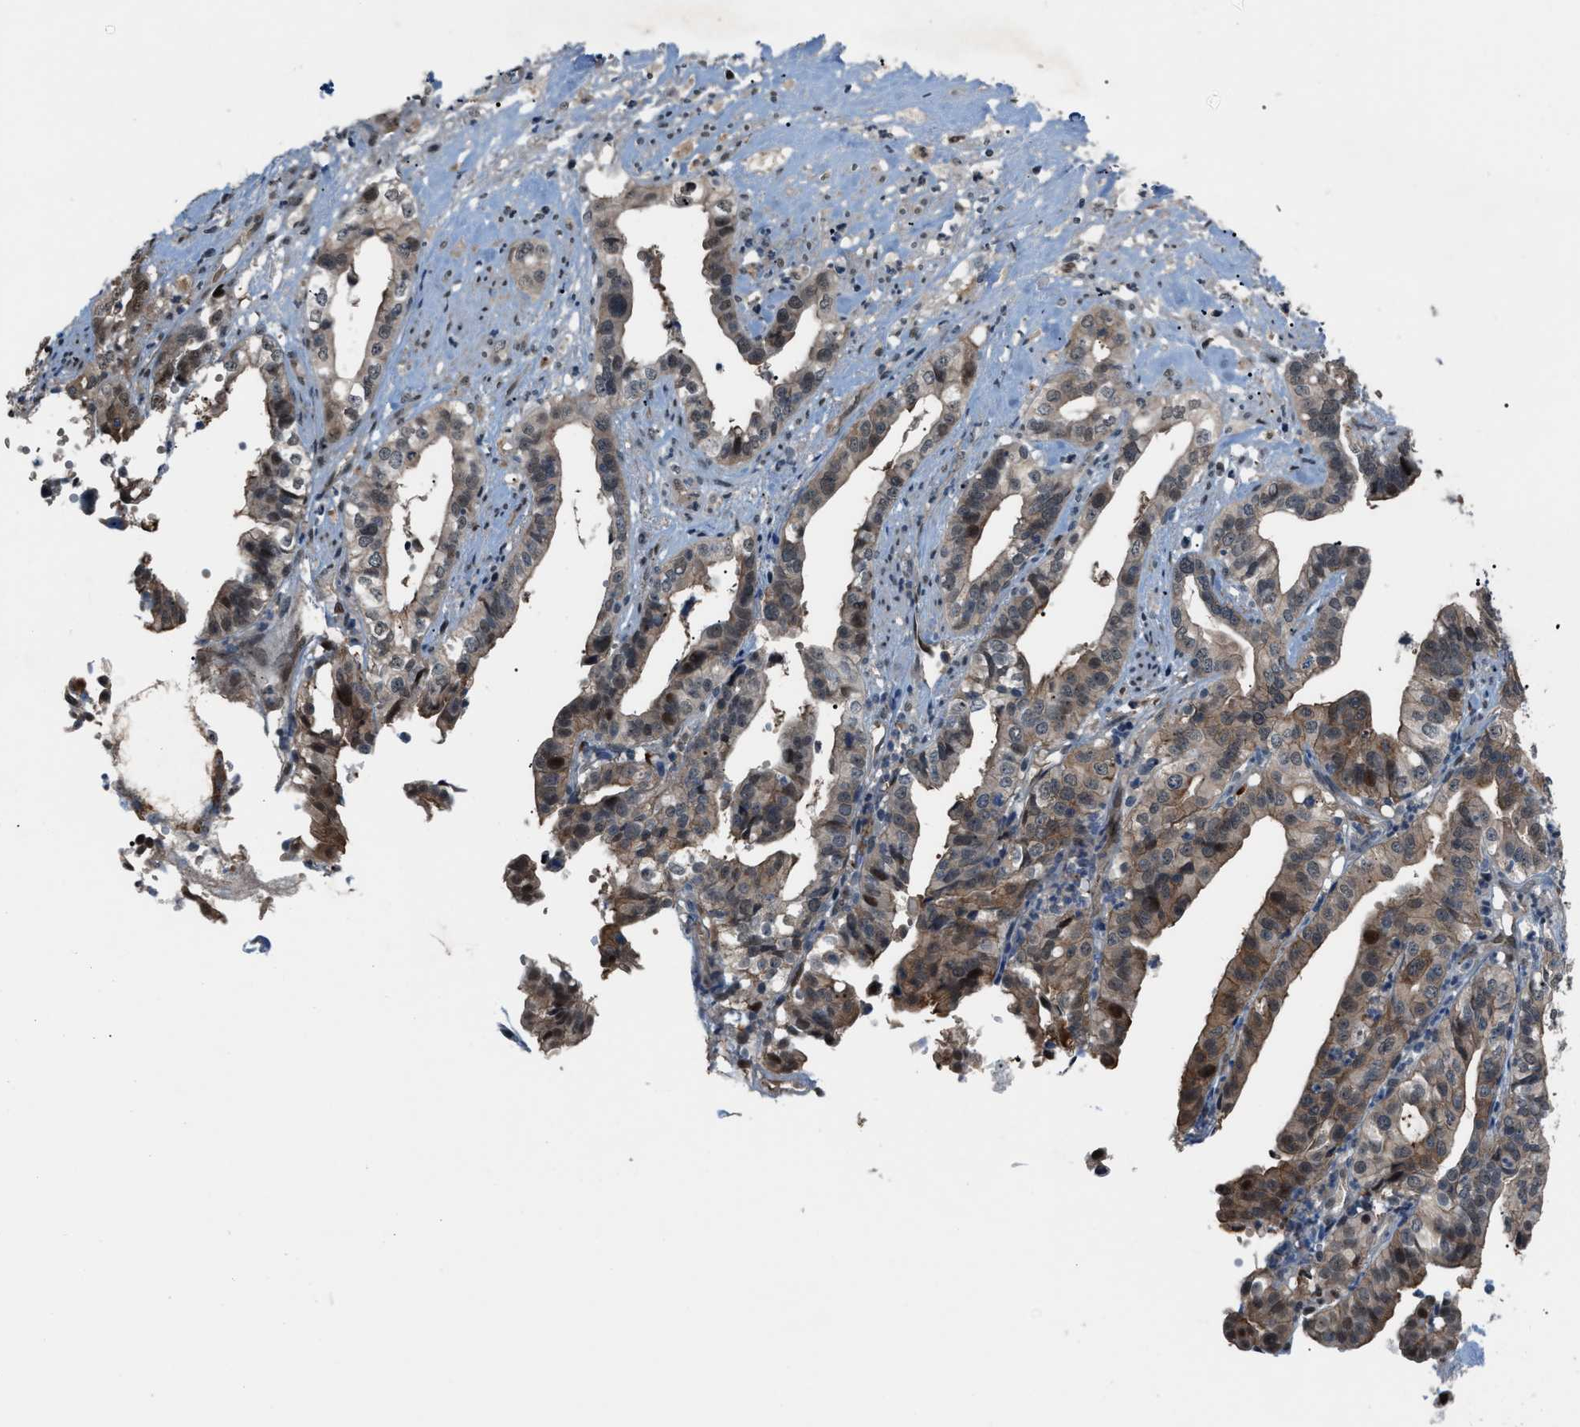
{"staining": {"intensity": "weak", "quantity": "25%-75%", "location": "cytoplasmic/membranous,nuclear"}, "tissue": "liver cancer", "cell_type": "Tumor cells", "image_type": "cancer", "snomed": [{"axis": "morphology", "description": "Cholangiocarcinoma"}, {"axis": "topography", "description": "Liver"}], "caption": "Immunohistochemical staining of cholangiocarcinoma (liver) reveals low levels of weak cytoplasmic/membranous and nuclear positivity in approximately 25%-75% of tumor cells.", "gene": "RFFL", "patient": {"sex": "female", "age": 61}}